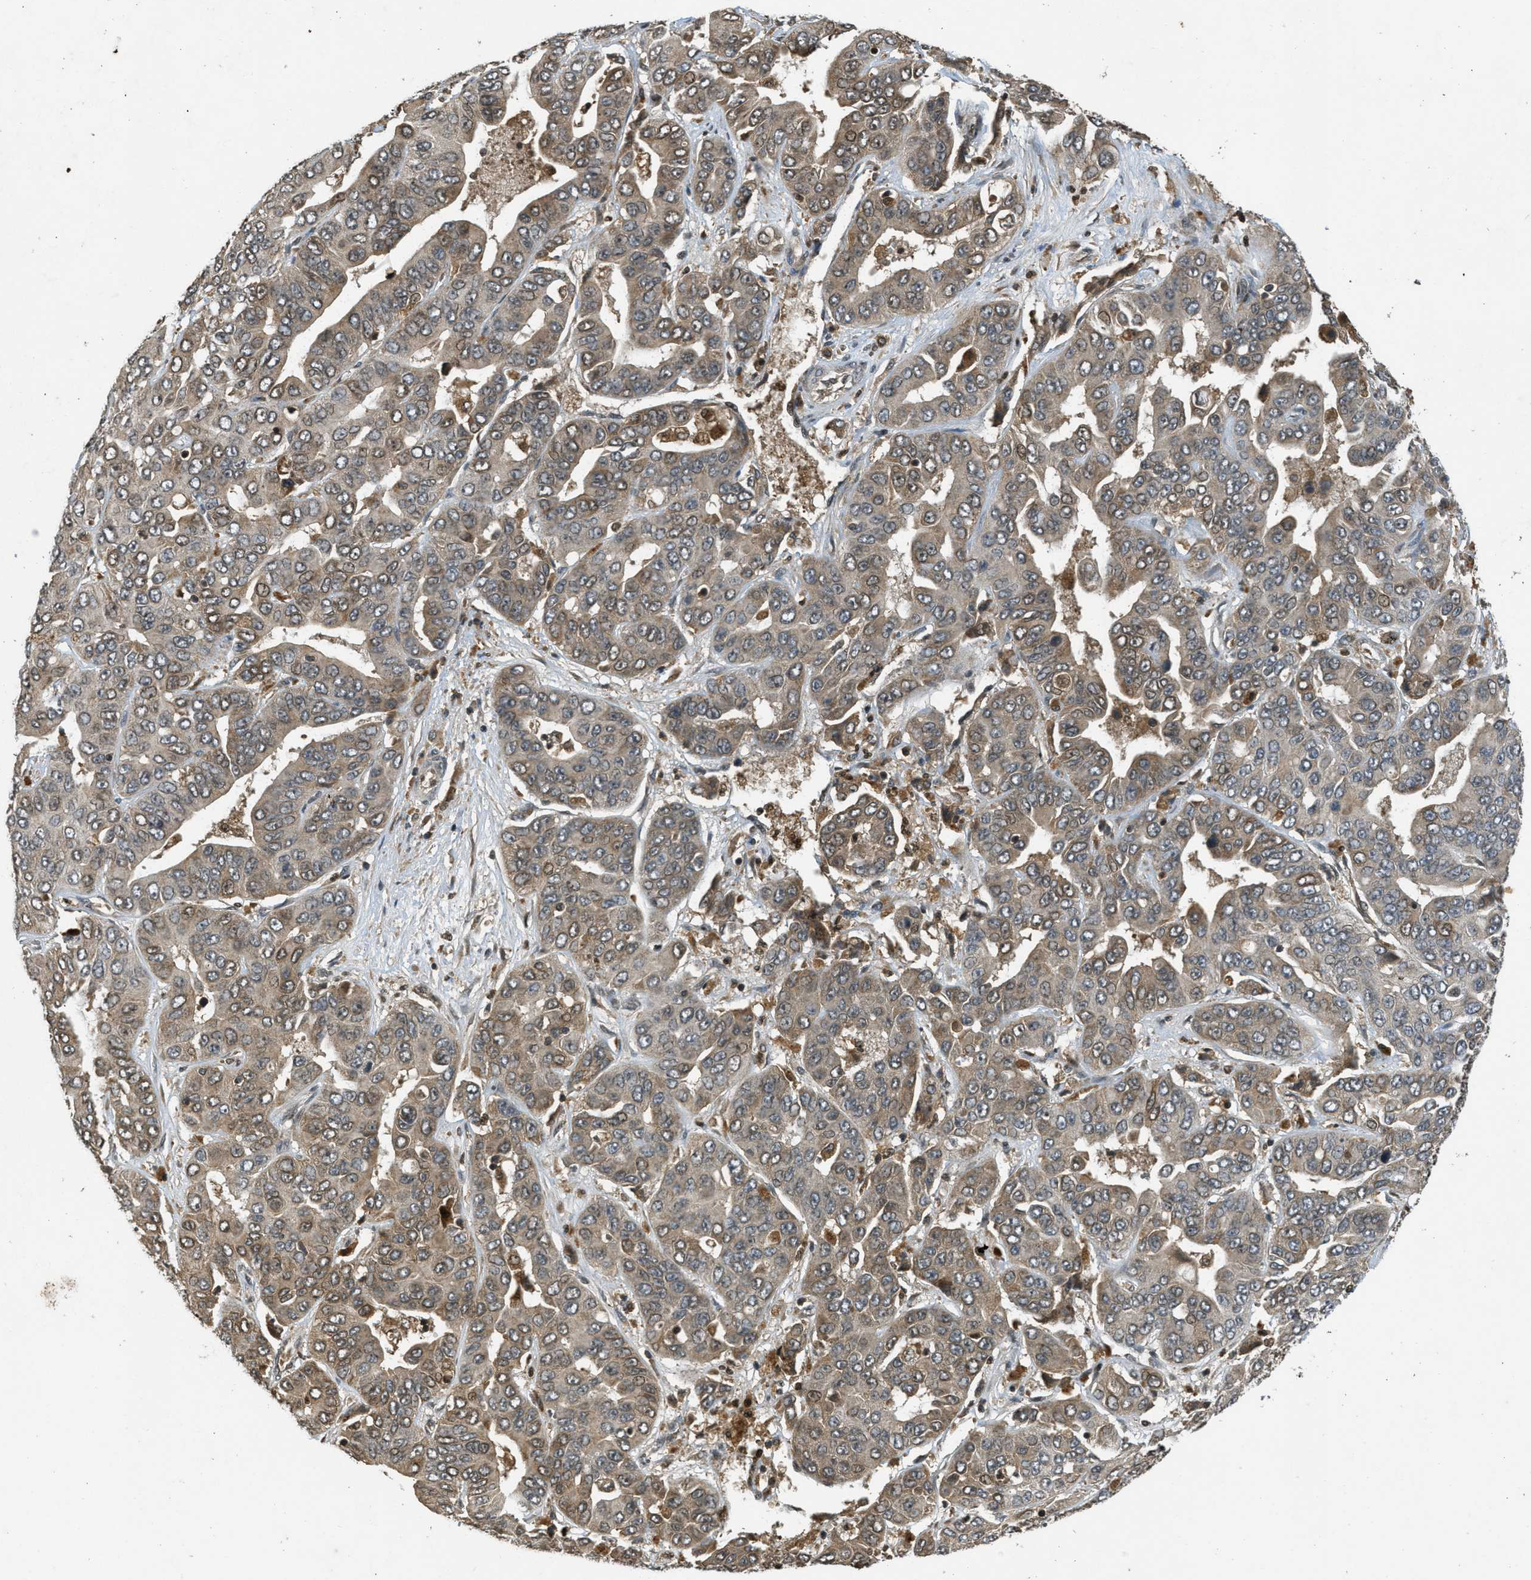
{"staining": {"intensity": "weak", "quantity": ">75%", "location": "cytoplasmic/membranous"}, "tissue": "liver cancer", "cell_type": "Tumor cells", "image_type": "cancer", "snomed": [{"axis": "morphology", "description": "Cholangiocarcinoma"}, {"axis": "topography", "description": "Liver"}], "caption": "The micrograph exhibits staining of liver cancer (cholangiocarcinoma), revealing weak cytoplasmic/membranous protein staining (brown color) within tumor cells.", "gene": "ATG7", "patient": {"sex": "female", "age": 52}}